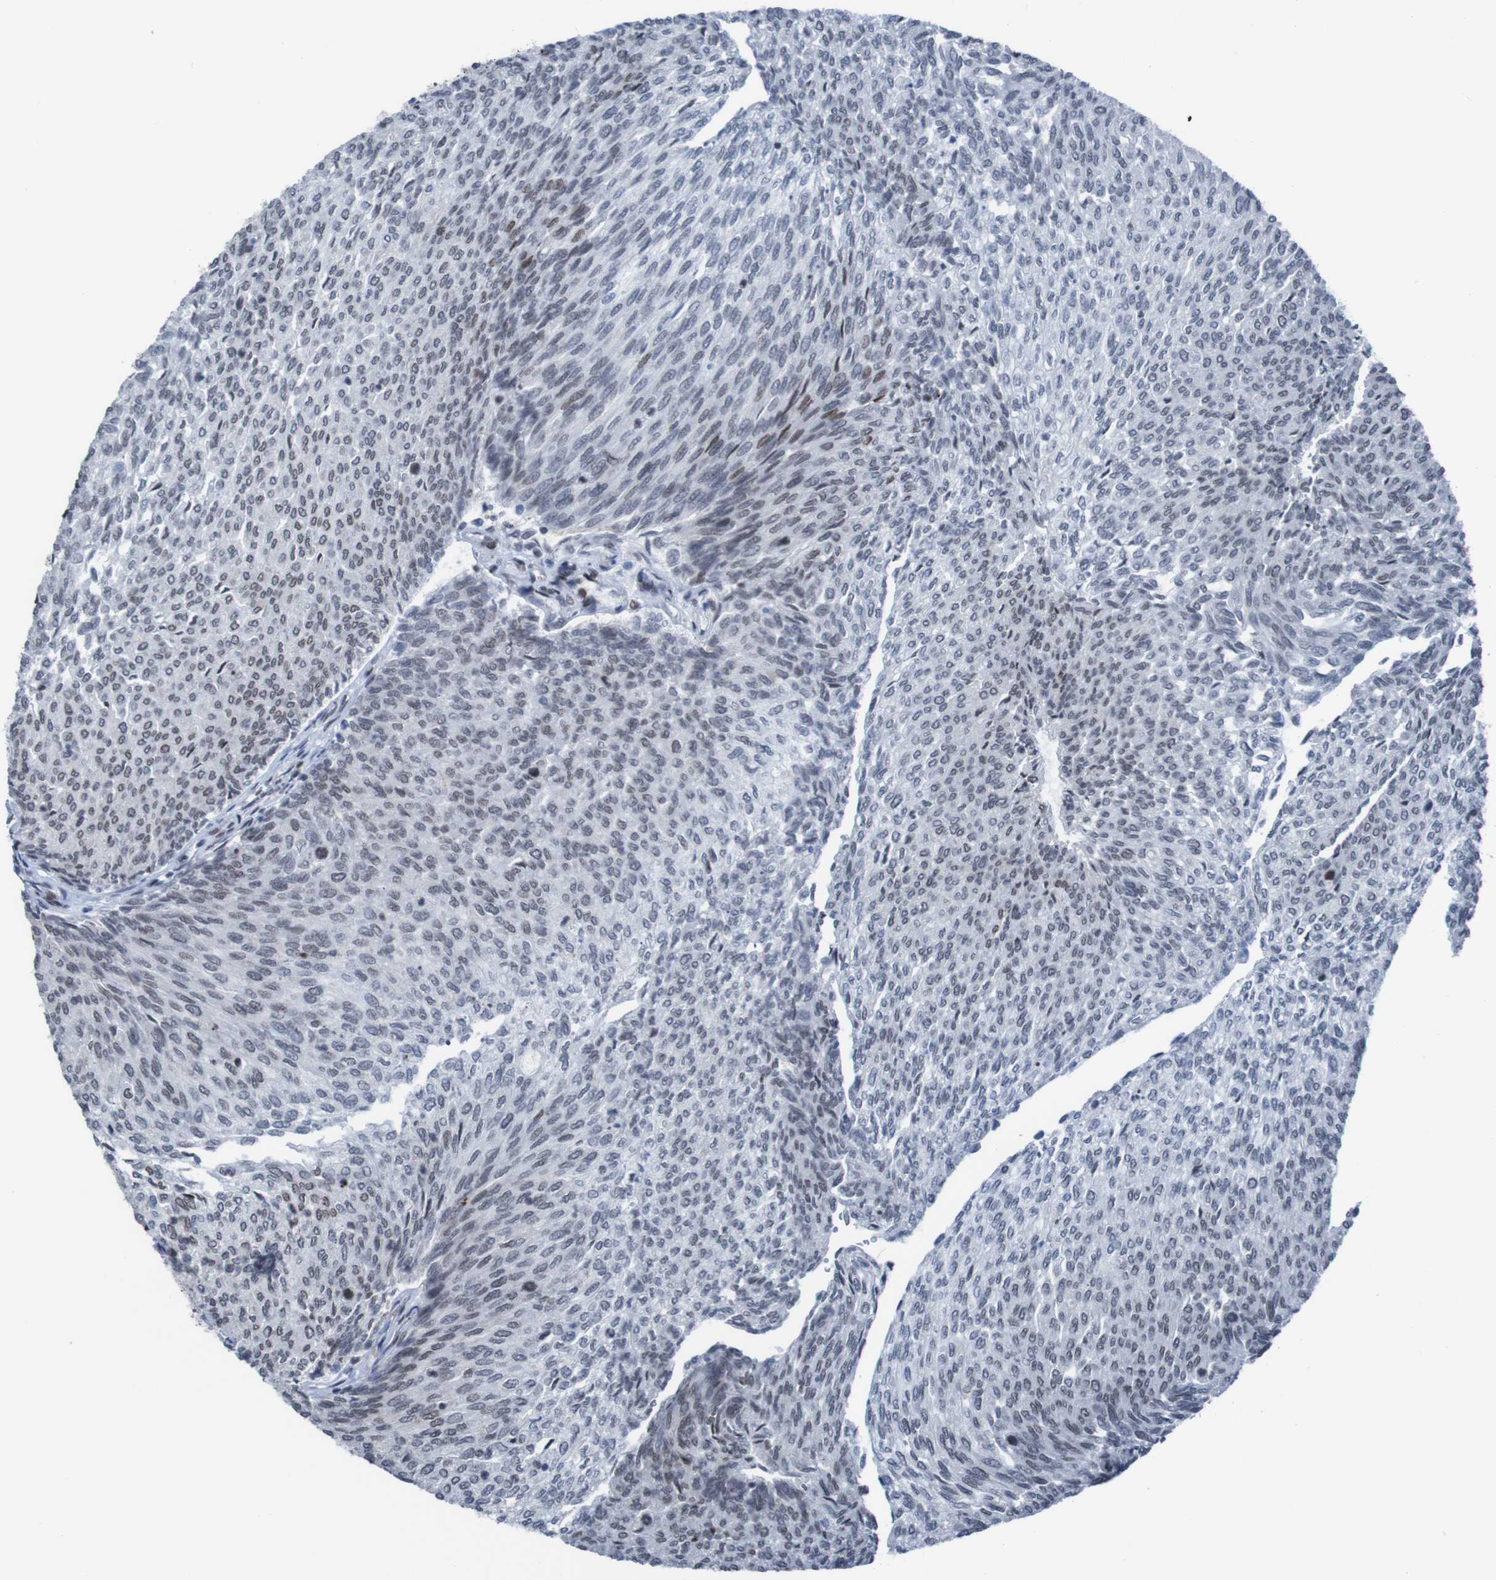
{"staining": {"intensity": "strong", "quantity": "<25%", "location": "nuclear"}, "tissue": "urothelial cancer", "cell_type": "Tumor cells", "image_type": "cancer", "snomed": [{"axis": "morphology", "description": "Urothelial carcinoma, Low grade"}, {"axis": "topography", "description": "Urinary bladder"}], "caption": "Urothelial carcinoma (low-grade) stained for a protein displays strong nuclear positivity in tumor cells. (IHC, brightfield microscopy, high magnification).", "gene": "PHF2", "patient": {"sex": "female", "age": 79}}